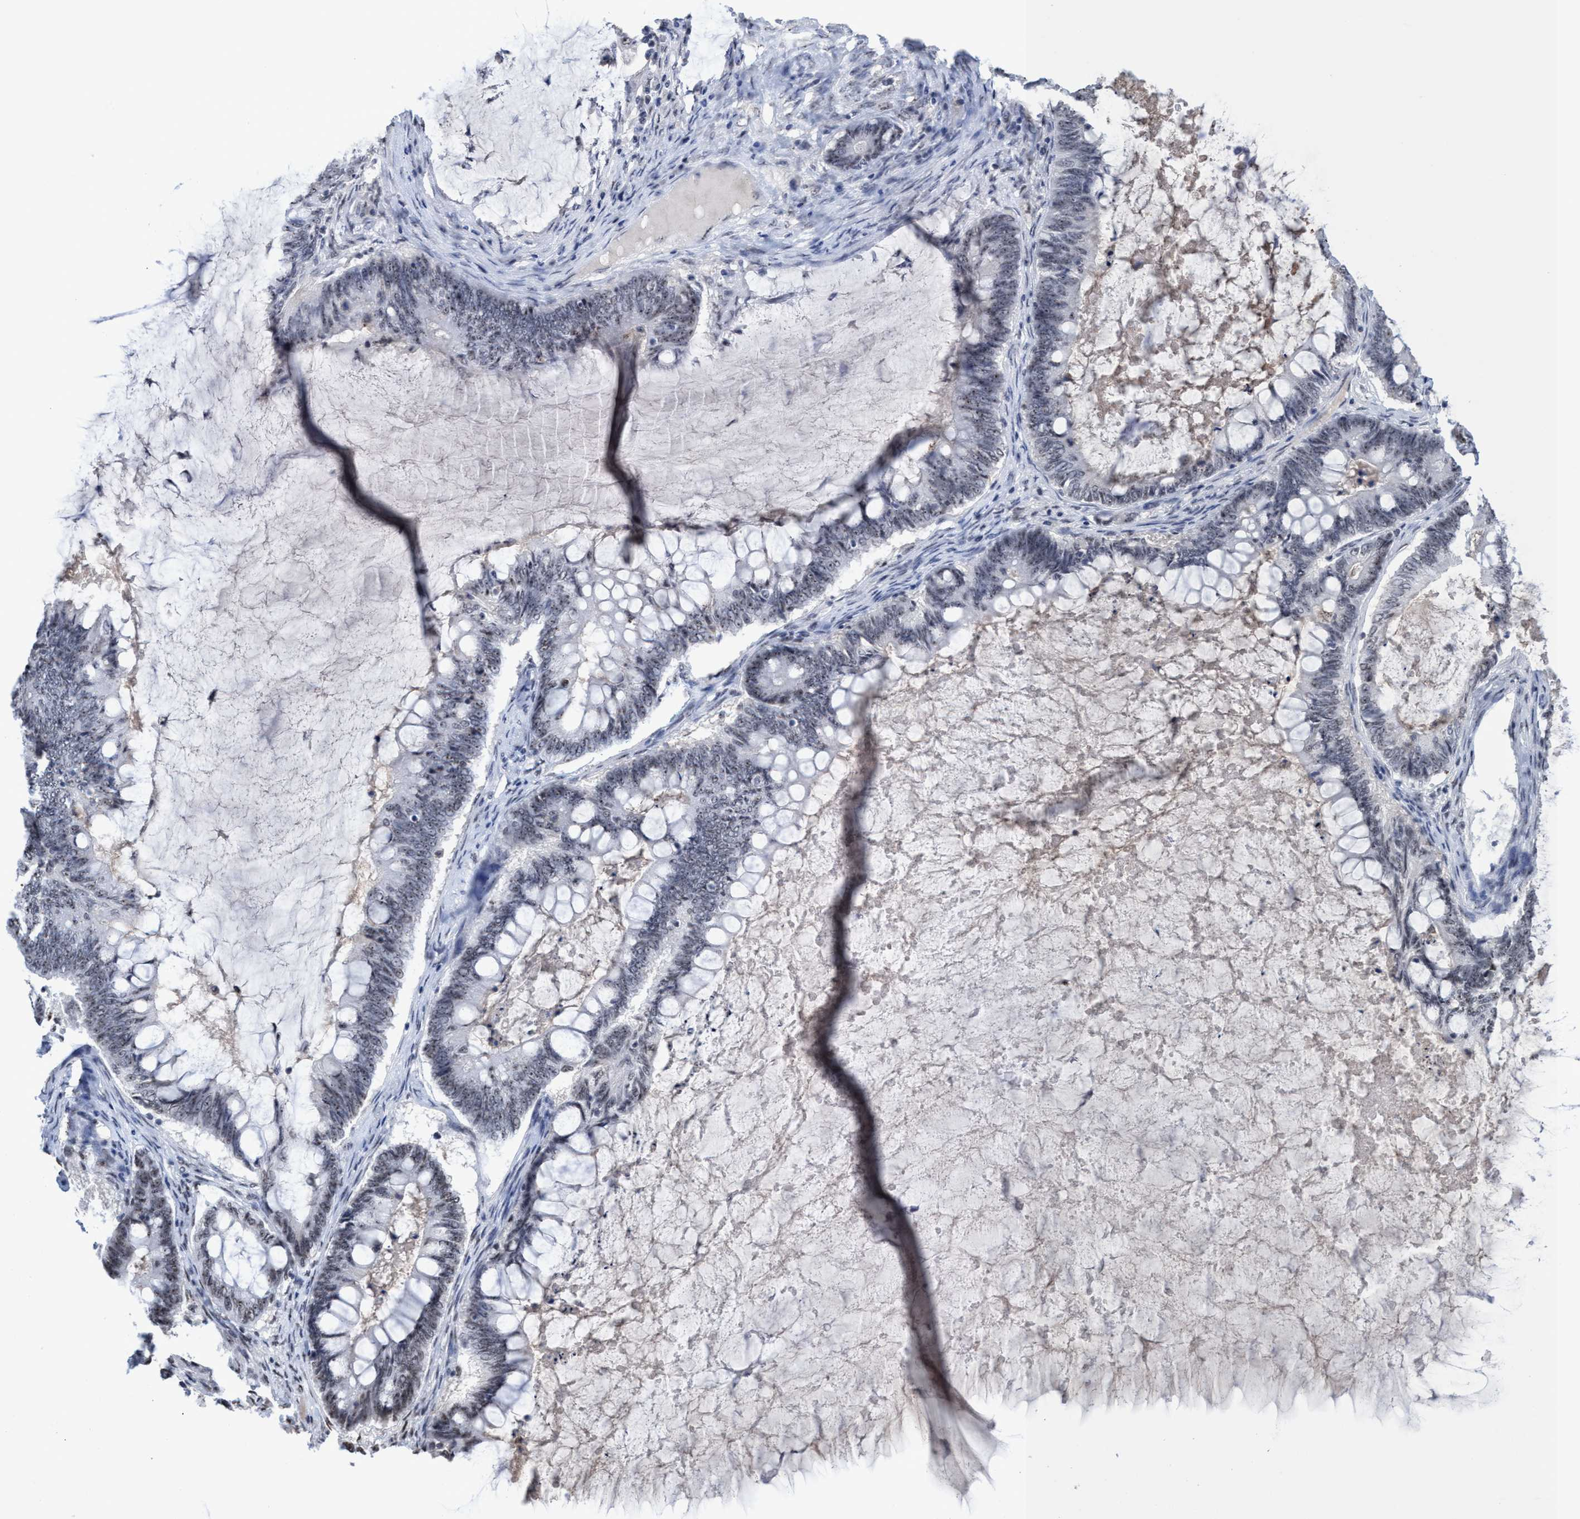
{"staining": {"intensity": "weak", "quantity": "25%-75%", "location": "nuclear"}, "tissue": "ovarian cancer", "cell_type": "Tumor cells", "image_type": "cancer", "snomed": [{"axis": "morphology", "description": "Cystadenocarcinoma, mucinous, NOS"}, {"axis": "topography", "description": "Ovary"}], "caption": "IHC of ovarian cancer exhibits low levels of weak nuclear positivity in about 25%-75% of tumor cells. The staining was performed using DAB to visualize the protein expression in brown, while the nuclei were stained in blue with hematoxylin (Magnification: 20x).", "gene": "EFCAB10", "patient": {"sex": "female", "age": 61}}